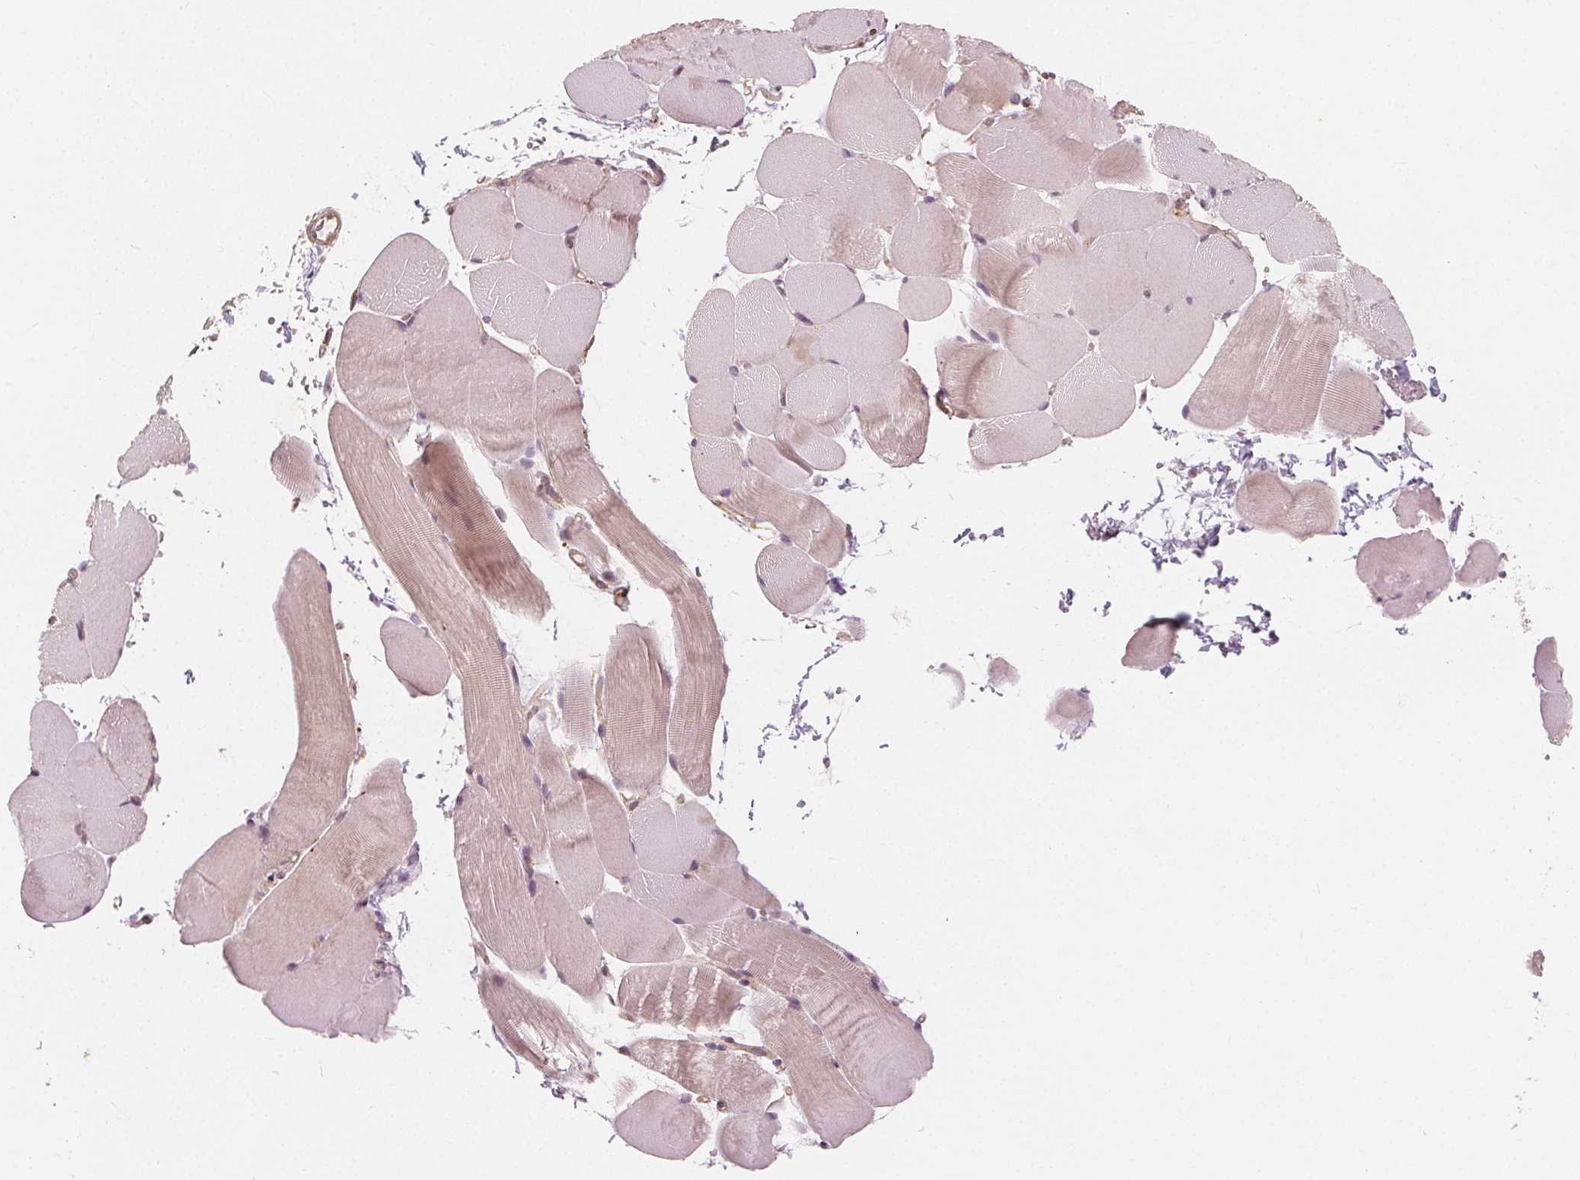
{"staining": {"intensity": "negative", "quantity": "none", "location": "none"}, "tissue": "skeletal muscle", "cell_type": "Myocytes", "image_type": "normal", "snomed": [{"axis": "morphology", "description": "Normal tissue, NOS"}, {"axis": "topography", "description": "Skeletal muscle"}], "caption": "Immunohistochemical staining of benign human skeletal muscle demonstrates no significant staining in myocytes.", "gene": "SNX12", "patient": {"sex": "female", "age": 37}}